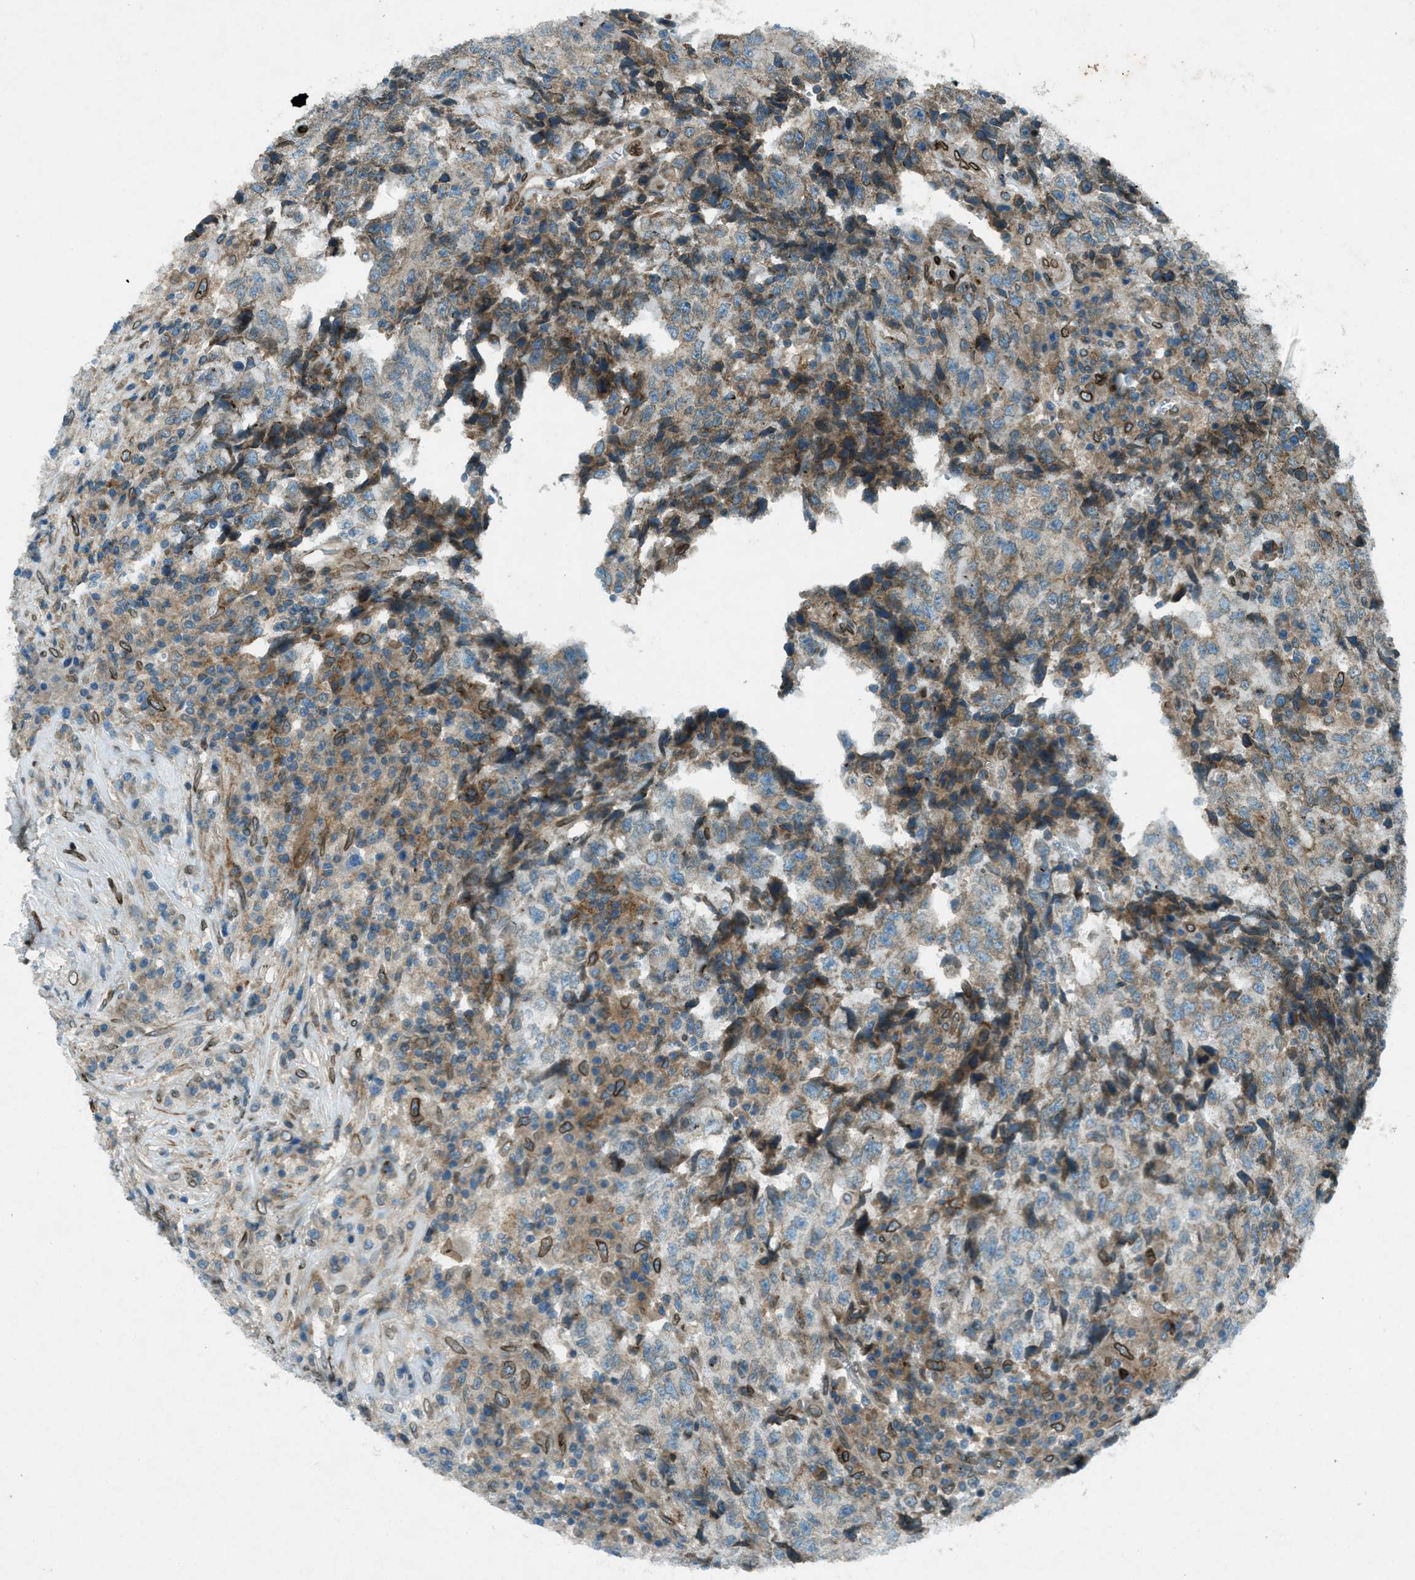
{"staining": {"intensity": "moderate", "quantity": "<25%", "location": "cytoplasmic/membranous"}, "tissue": "testis cancer", "cell_type": "Tumor cells", "image_type": "cancer", "snomed": [{"axis": "morphology", "description": "Necrosis, NOS"}, {"axis": "morphology", "description": "Carcinoma, Embryonal, NOS"}, {"axis": "topography", "description": "Testis"}], "caption": "This is an image of immunohistochemistry (IHC) staining of embryonal carcinoma (testis), which shows moderate expression in the cytoplasmic/membranous of tumor cells.", "gene": "LEMD2", "patient": {"sex": "male", "age": 19}}